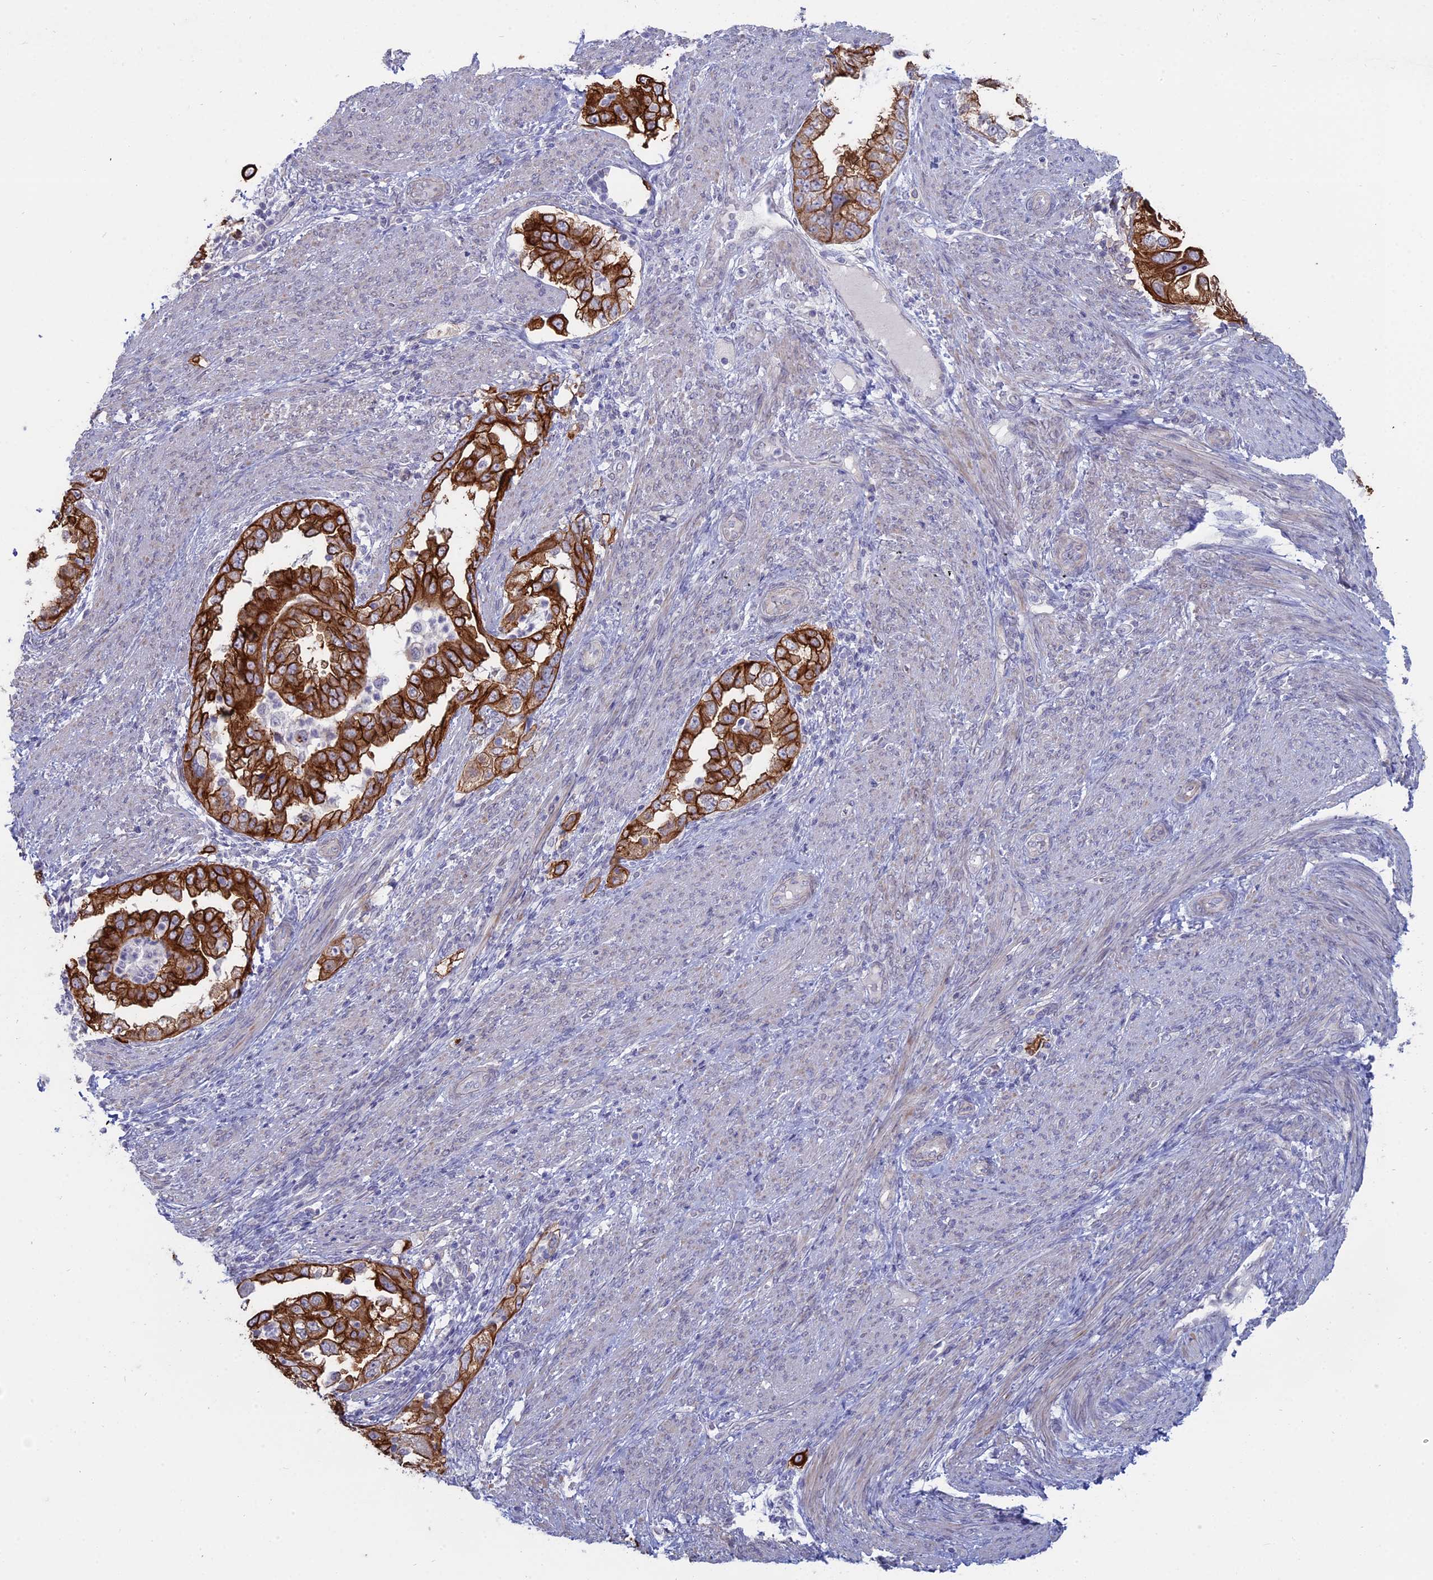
{"staining": {"intensity": "strong", "quantity": ">75%", "location": "cytoplasmic/membranous"}, "tissue": "endometrial cancer", "cell_type": "Tumor cells", "image_type": "cancer", "snomed": [{"axis": "morphology", "description": "Adenocarcinoma, NOS"}, {"axis": "topography", "description": "Endometrium"}], "caption": "Protein staining displays strong cytoplasmic/membranous staining in about >75% of tumor cells in adenocarcinoma (endometrial).", "gene": "MYO5B", "patient": {"sex": "female", "age": 85}}